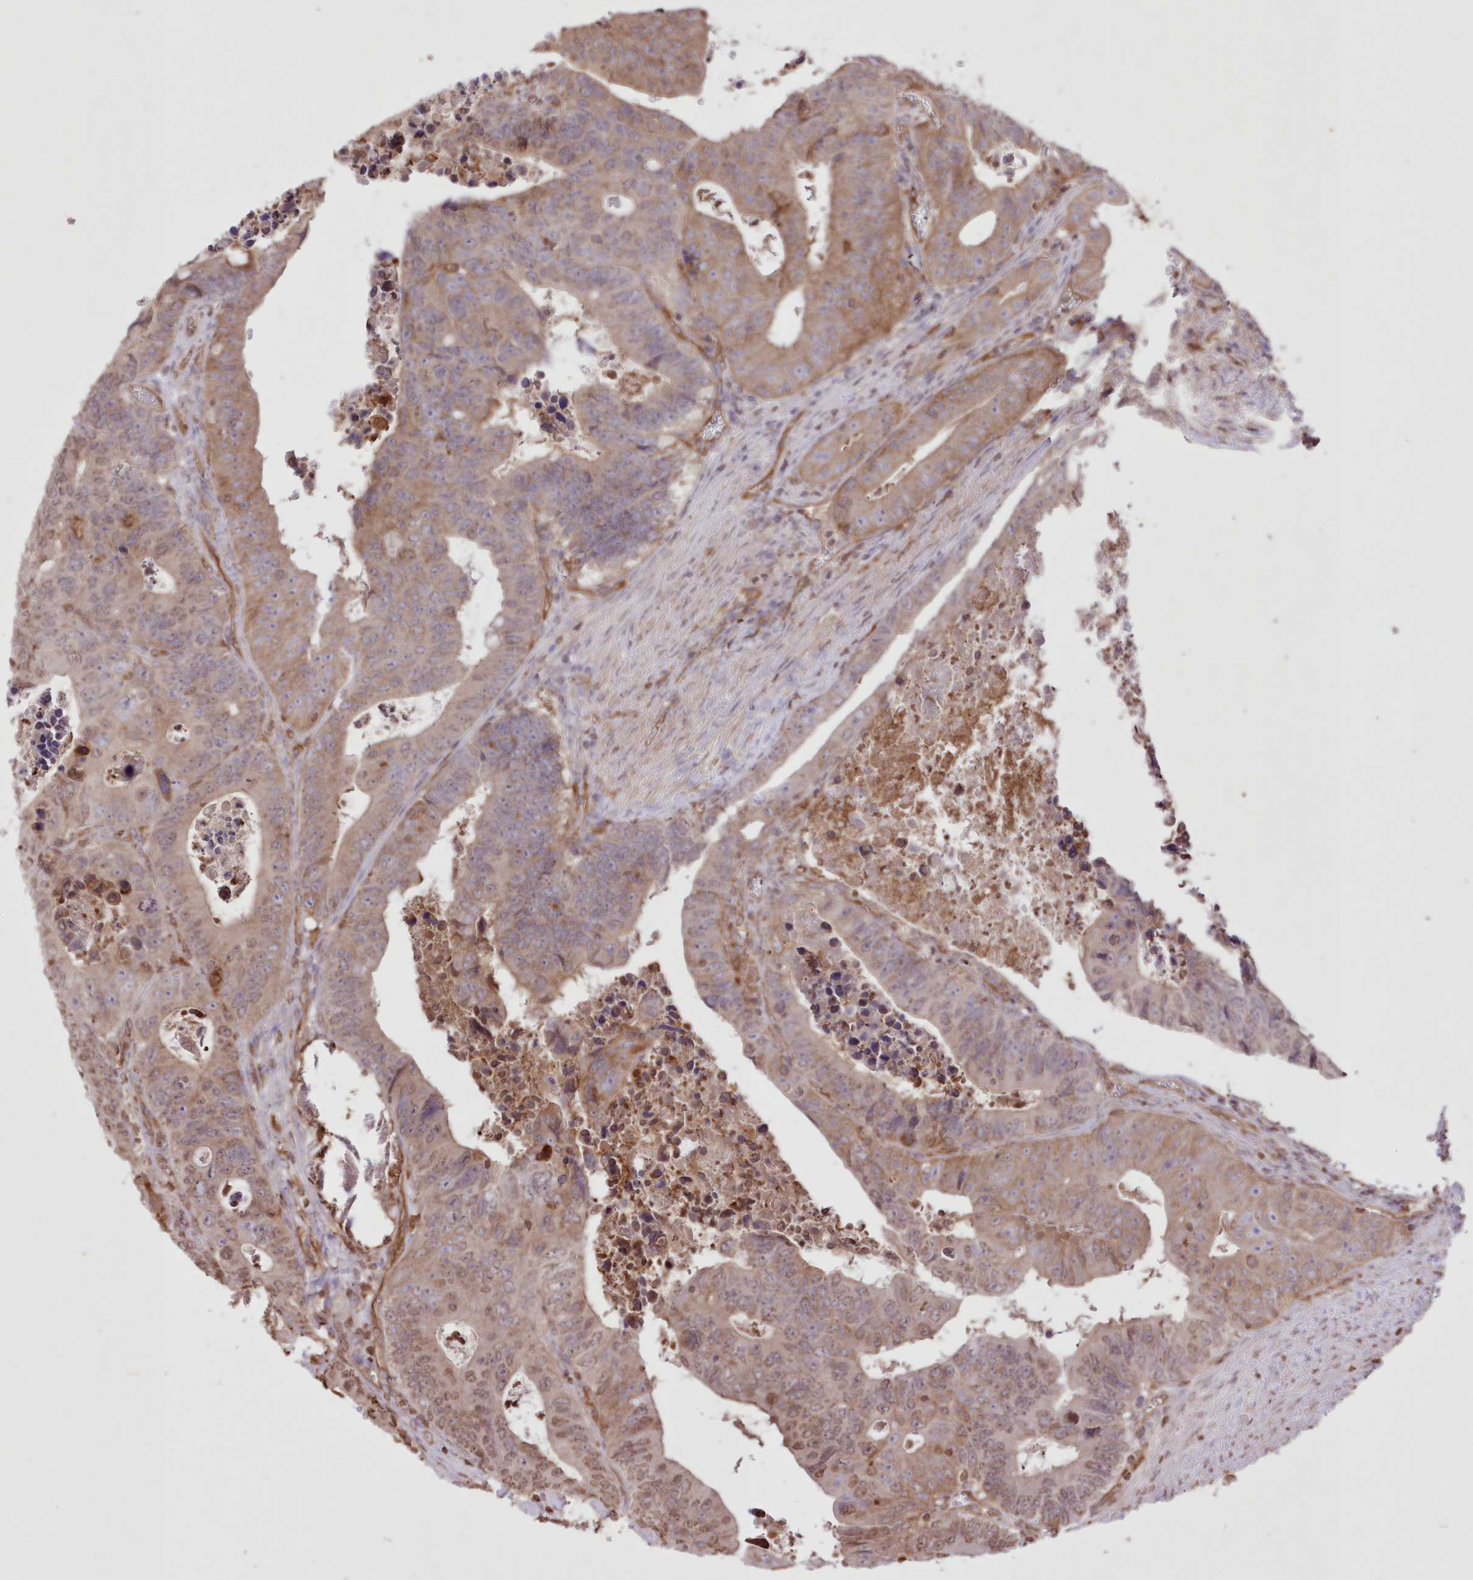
{"staining": {"intensity": "moderate", "quantity": "25%-75%", "location": "cytoplasmic/membranous,nuclear"}, "tissue": "colorectal cancer", "cell_type": "Tumor cells", "image_type": "cancer", "snomed": [{"axis": "morphology", "description": "Adenocarcinoma, NOS"}, {"axis": "topography", "description": "Colon"}], "caption": "Immunohistochemical staining of adenocarcinoma (colorectal) exhibits medium levels of moderate cytoplasmic/membranous and nuclear protein staining in approximately 25%-75% of tumor cells.", "gene": "FCHO2", "patient": {"sex": "male", "age": 87}}